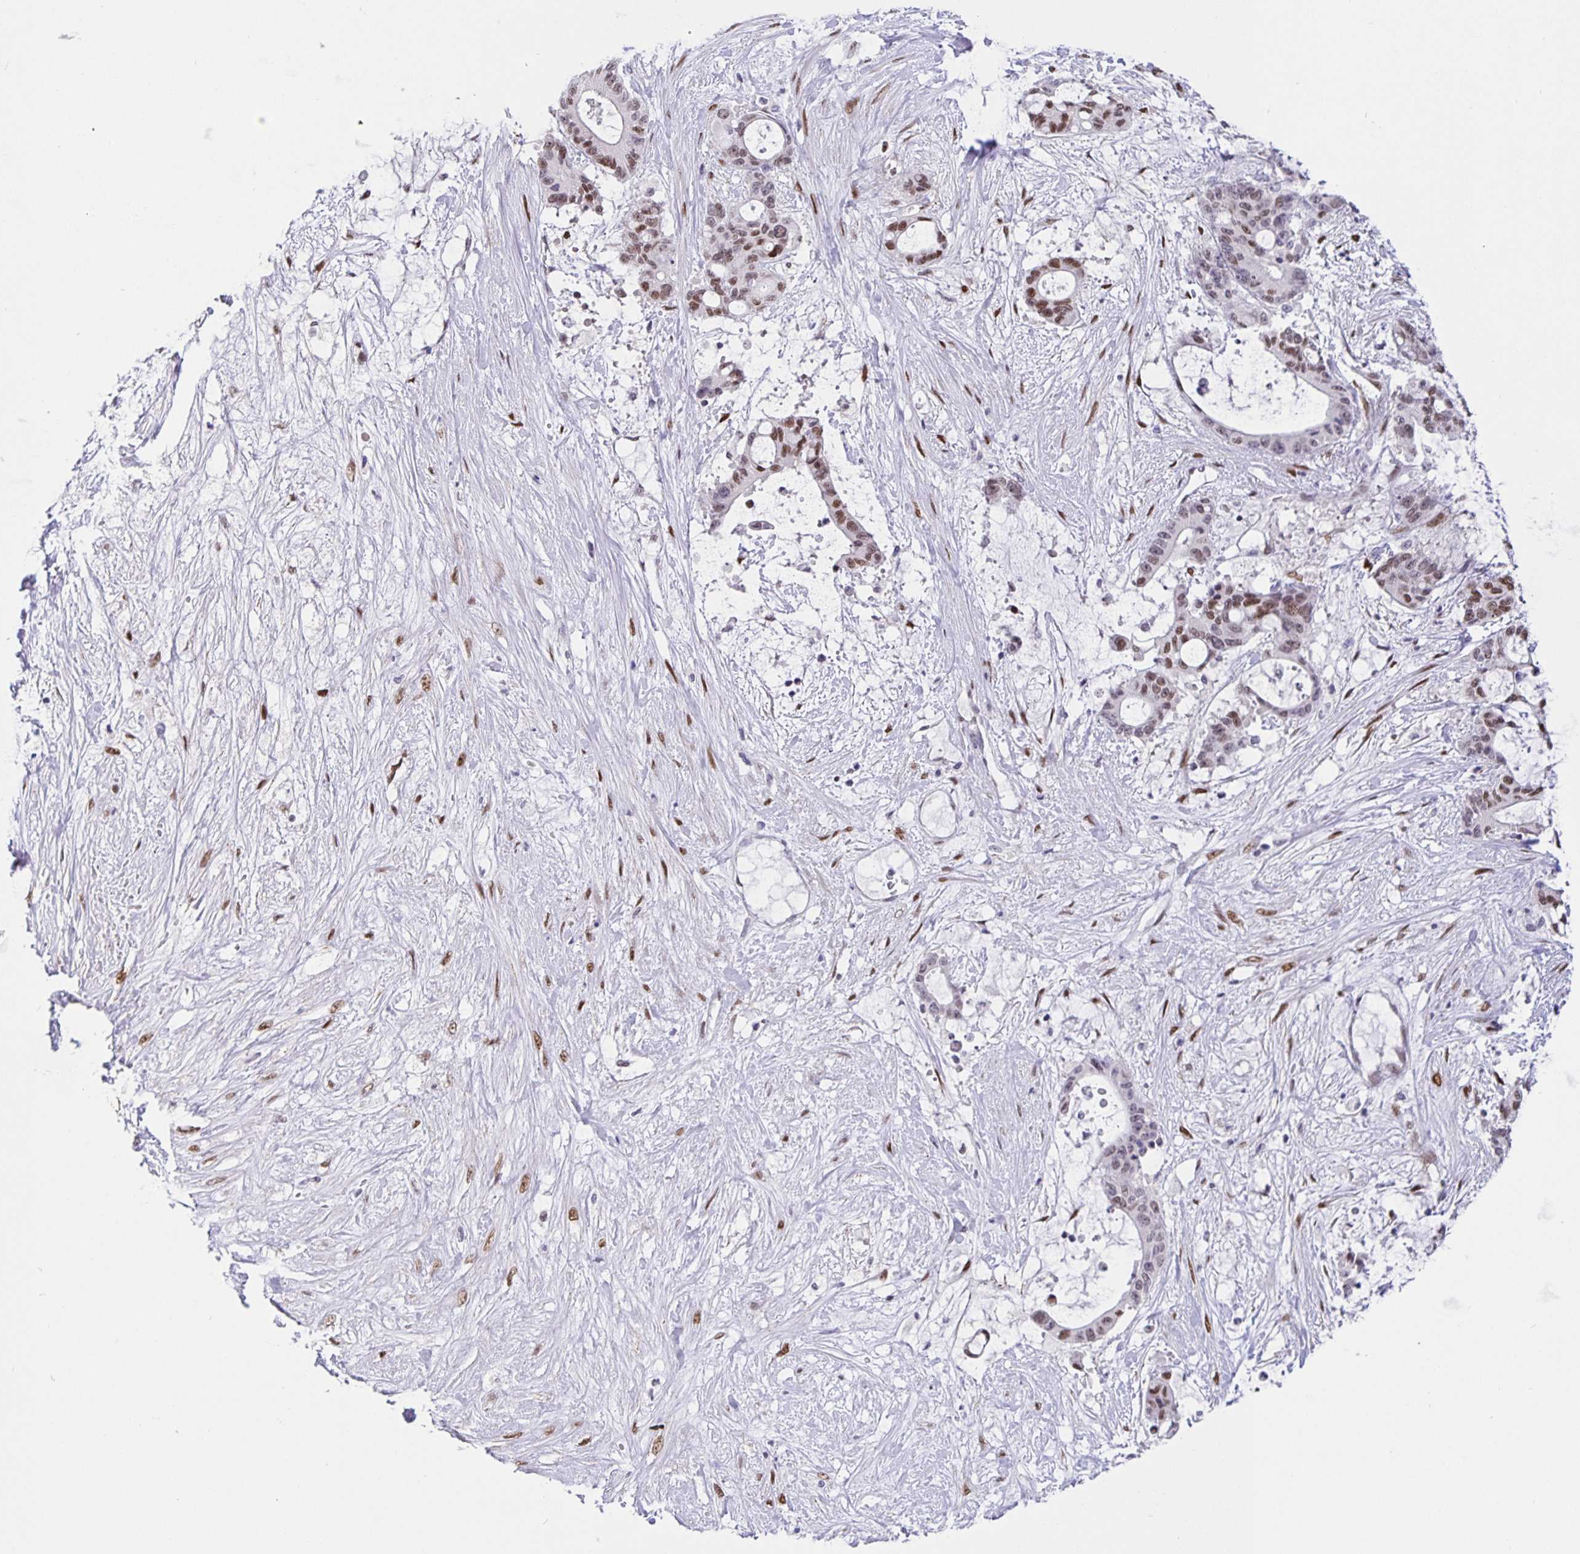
{"staining": {"intensity": "moderate", "quantity": "25%-75%", "location": "nuclear"}, "tissue": "liver cancer", "cell_type": "Tumor cells", "image_type": "cancer", "snomed": [{"axis": "morphology", "description": "Normal tissue, NOS"}, {"axis": "morphology", "description": "Cholangiocarcinoma"}, {"axis": "topography", "description": "Liver"}, {"axis": "topography", "description": "Peripheral nerve tissue"}], "caption": "Immunohistochemistry (IHC) (DAB) staining of human liver cholangiocarcinoma displays moderate nuclear protein staining in approximately 25%-75% of tumor cells.", "gene": "FOSL2", "patient": {"sex": "female", "age": 73}}